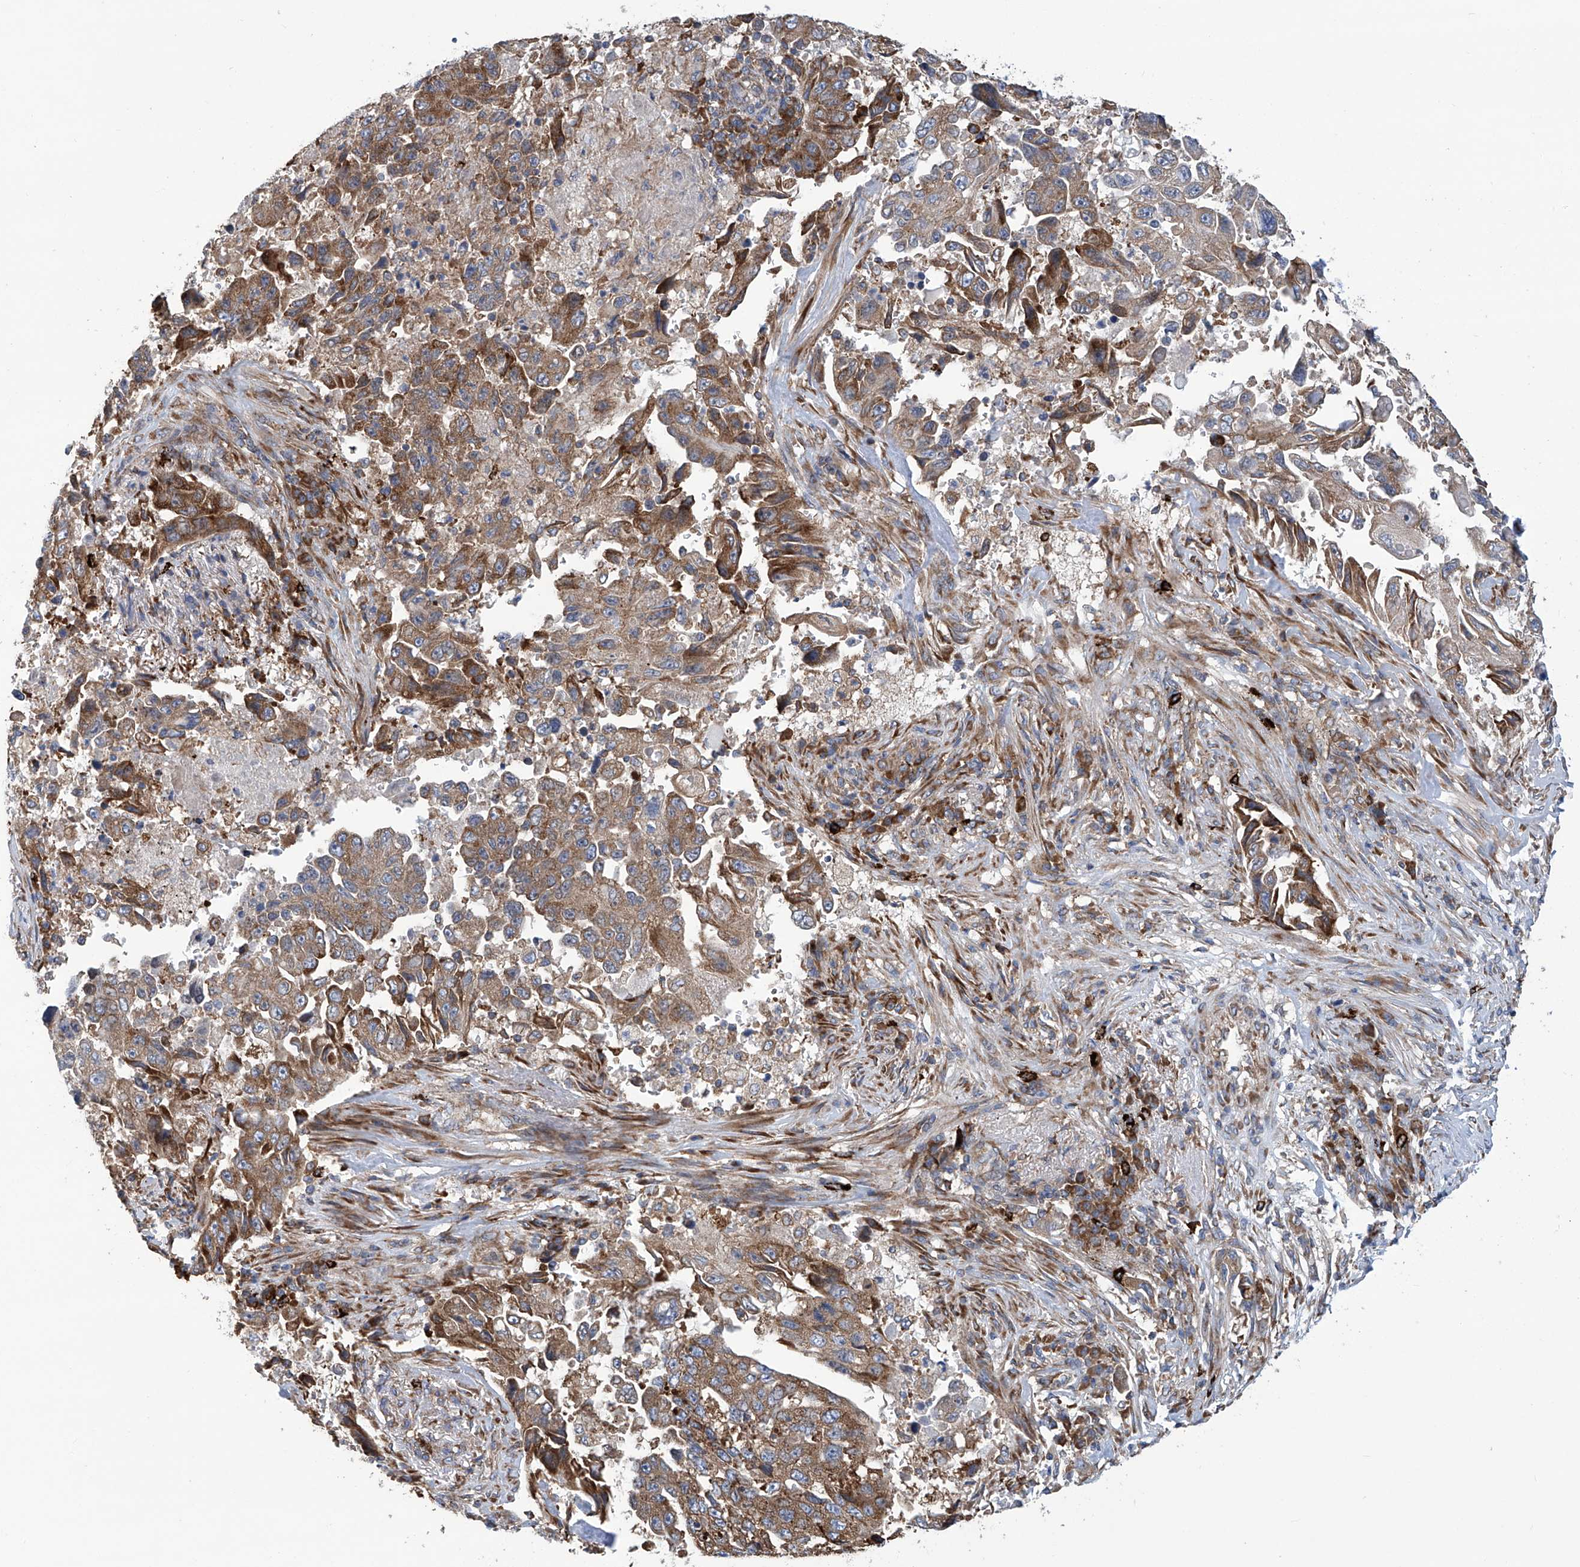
{"staining": {"intensity": "moderate", "quantity": ">75%", "location": "cytoplasmic/membranous"}, "tissue": "lung cancer", "cell_type": "Tumor cells", "image_type": "cancer", "snomed": [{"axis": "morphology", "description": "Adenocarcinoma, NOS"}, {"axis": "topography", "description": "Lung"}], "caption": "A medium amount of moderate cytoplasmic/membranous staining is identified in approximately >75% of tumor cells in adenocarcinoma (lung) tissue.", "gene": "SENP2", "patient": {"sex": "female", "age": 51}}